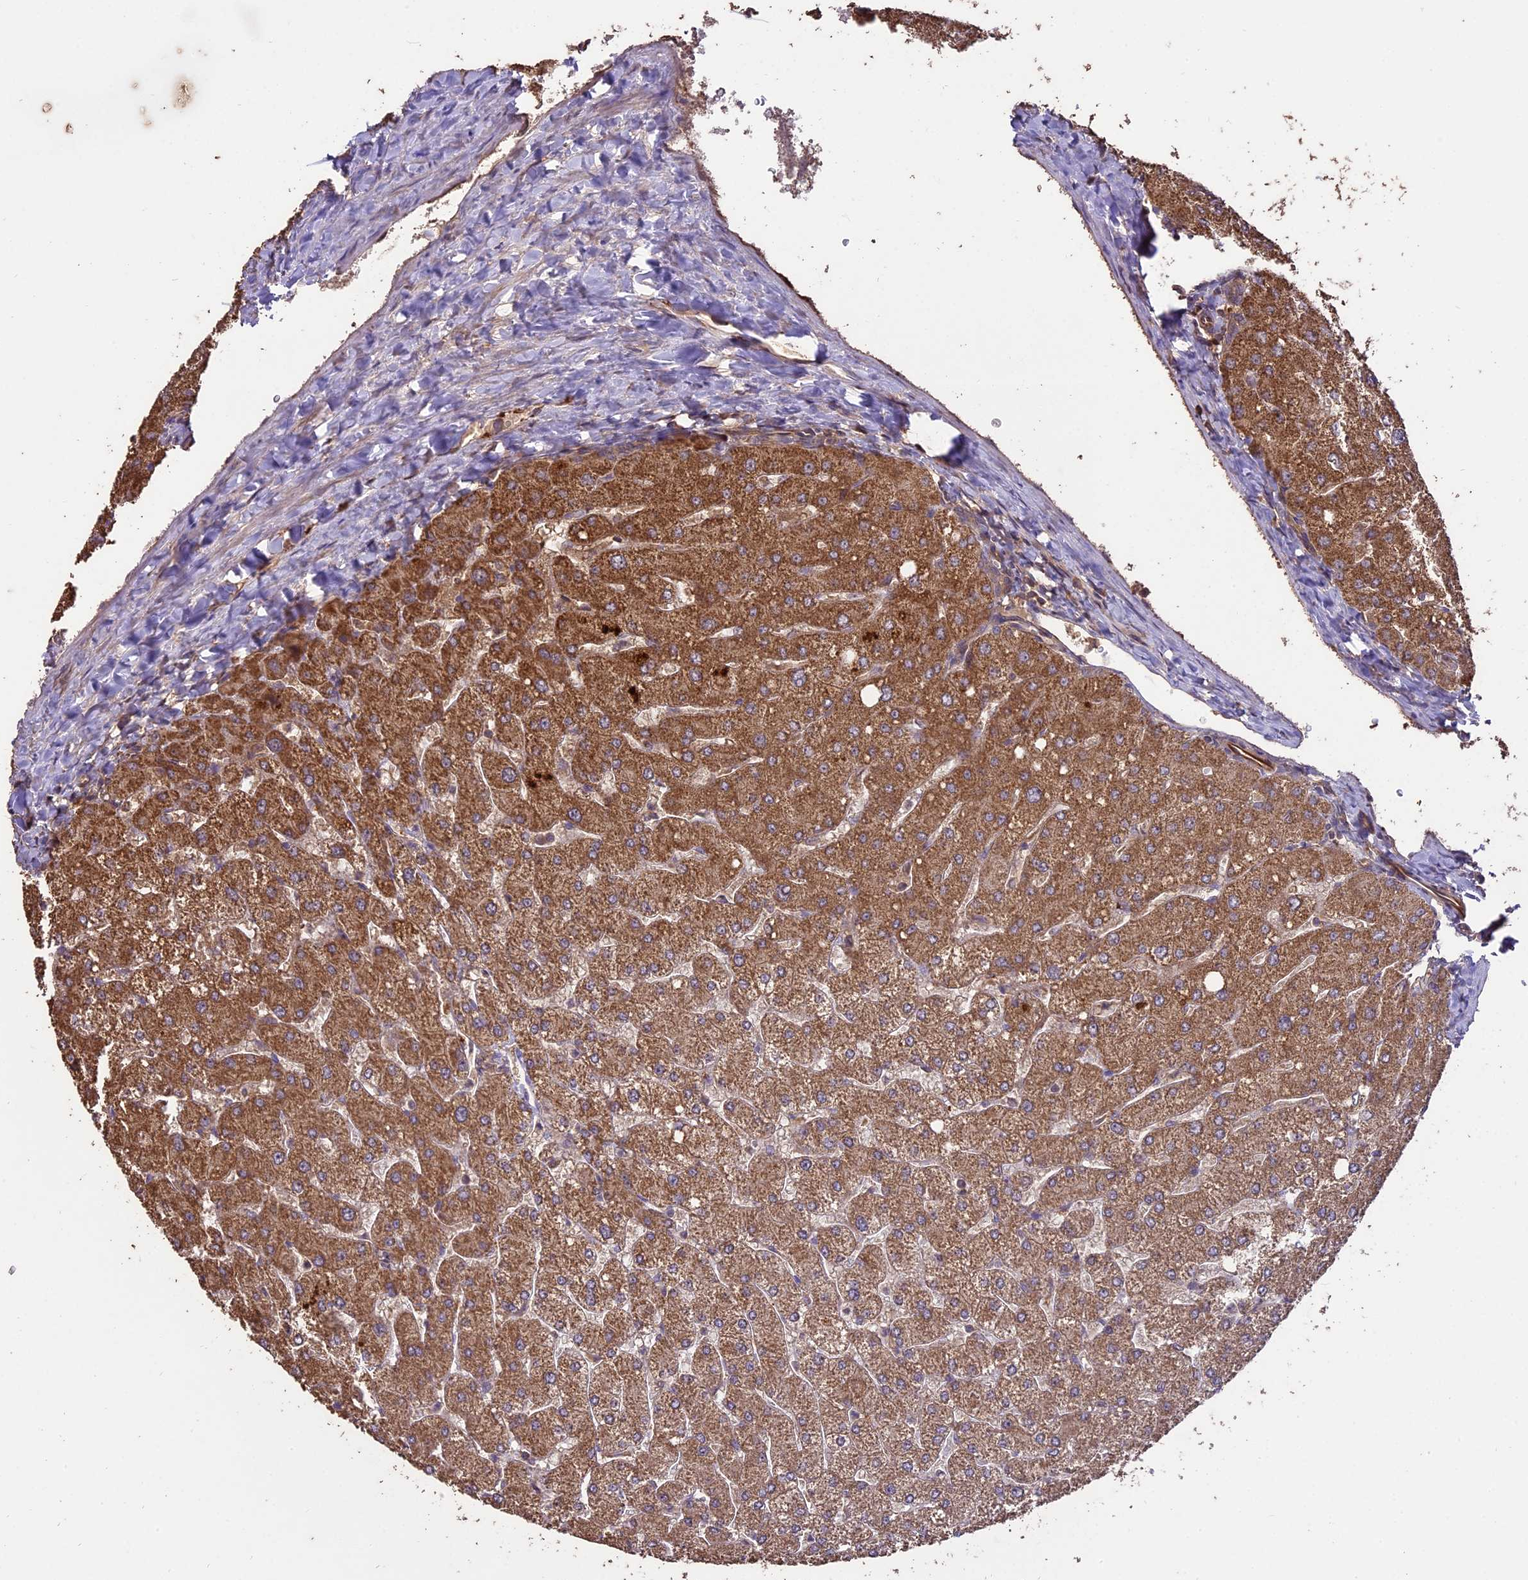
{"staining": {"intensity": "negative", "quantity": "none", "location": "none"}, "tissue": "liver", "cell_type": "Cholangiocytes", "image_type": "normal", "snomed": [{"axis": "morphology", "description": "Normal tissue, NOS"}, {"axis": "topography", "description": "Liver"}], "caption": "Liver stained for a protein using IHC exhibits no staining cholangiocytes.", "gene": "TTLL10", "patient": {"sex": "male", "age": 55}}